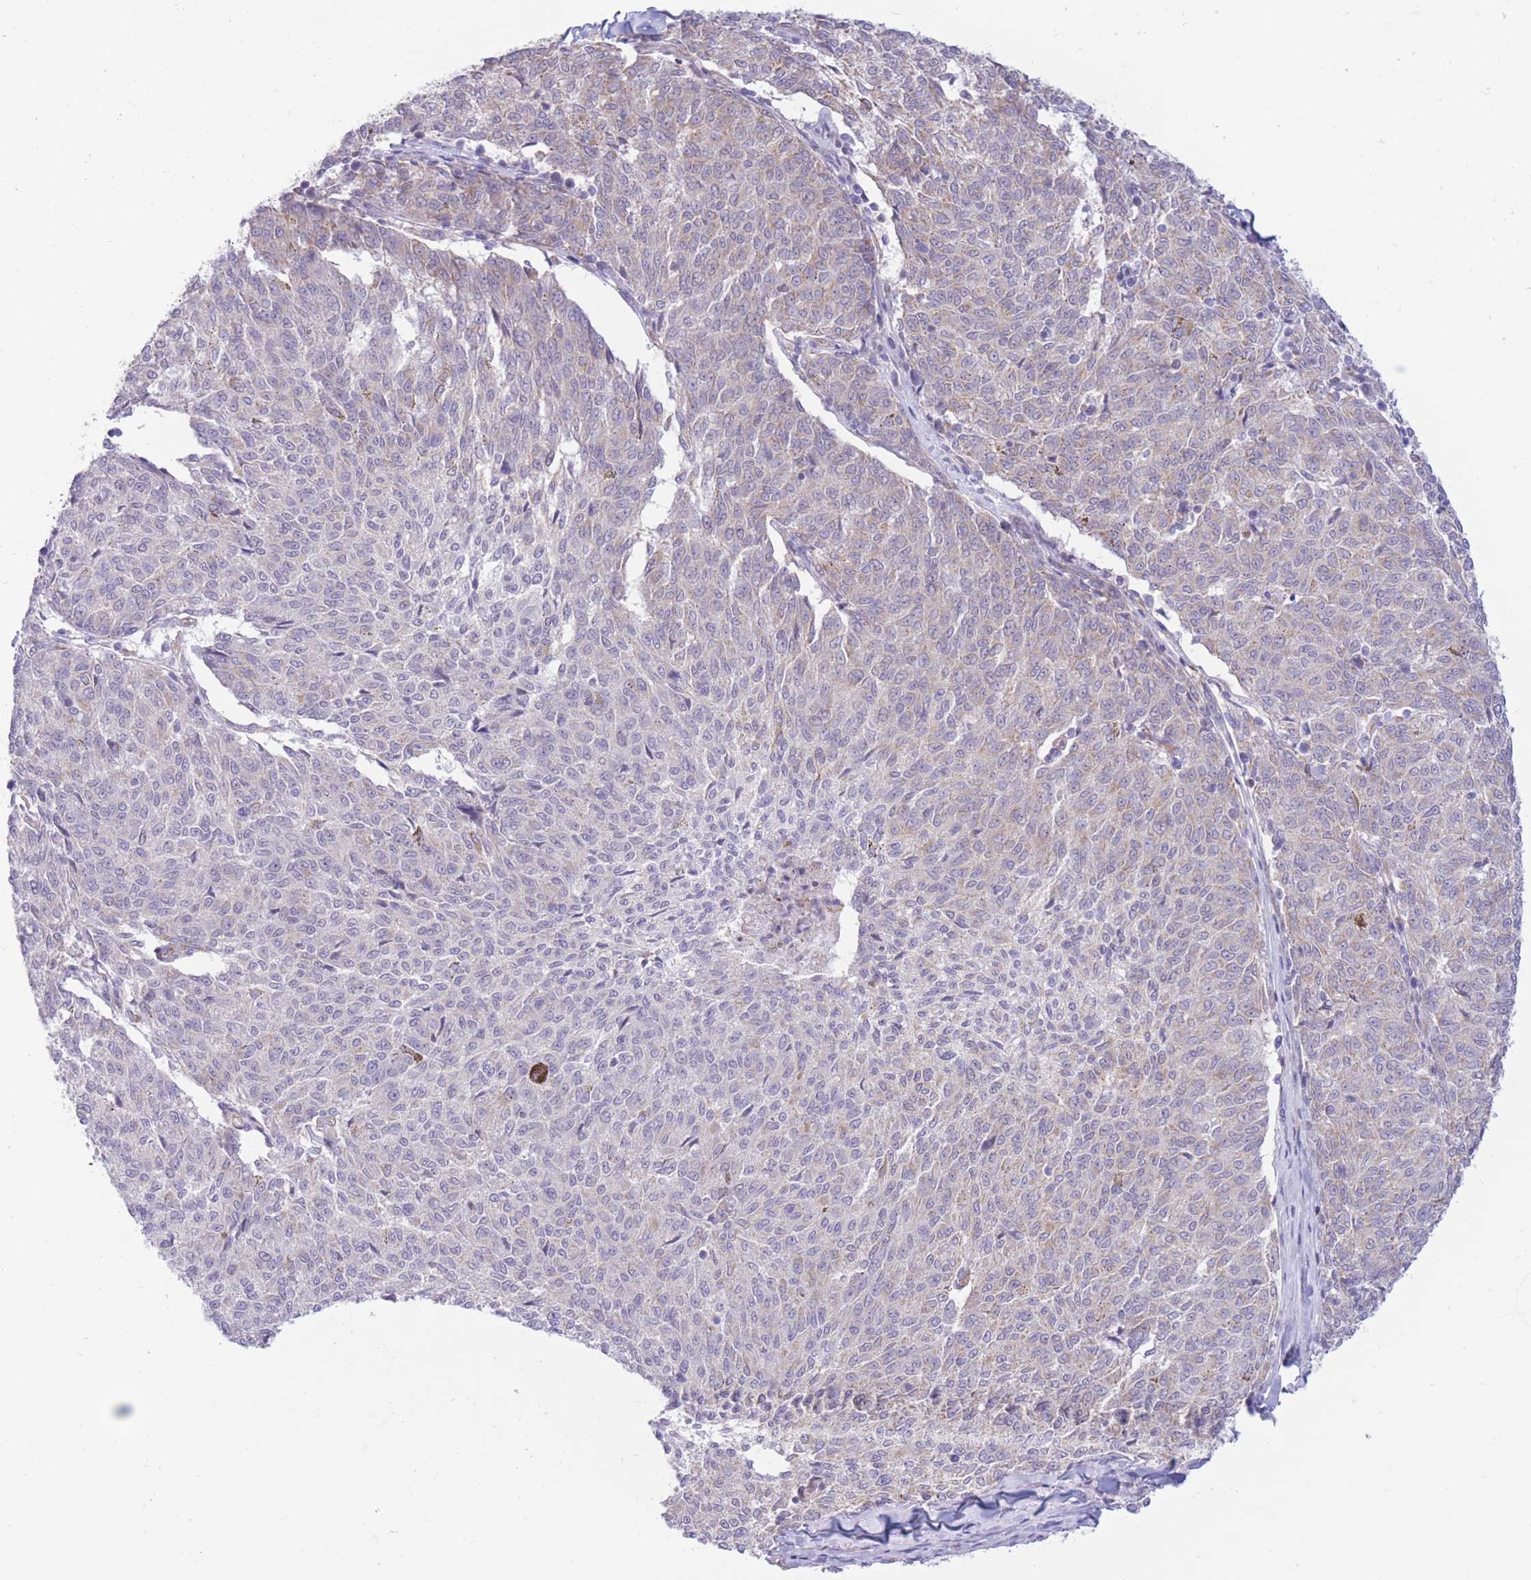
{"staining": {"intensity": "weak", "quantity": "<25%", "location": "cytoplasmic/membranous"}, "tissue": "melanoma", "cell_type": "Tumor cells", "image_type": "cancer", "snomed": [{"axis": "morphology", "description": "Malignant melanoma, NOS"}, {"axis": "topography", "description": "Skin"}], "caption": "IHC of human malignant melanoma demonstrates no staining in tumor cells.", "gene": "MRPS31", "patient": {"sex": "female", "age": 72}}